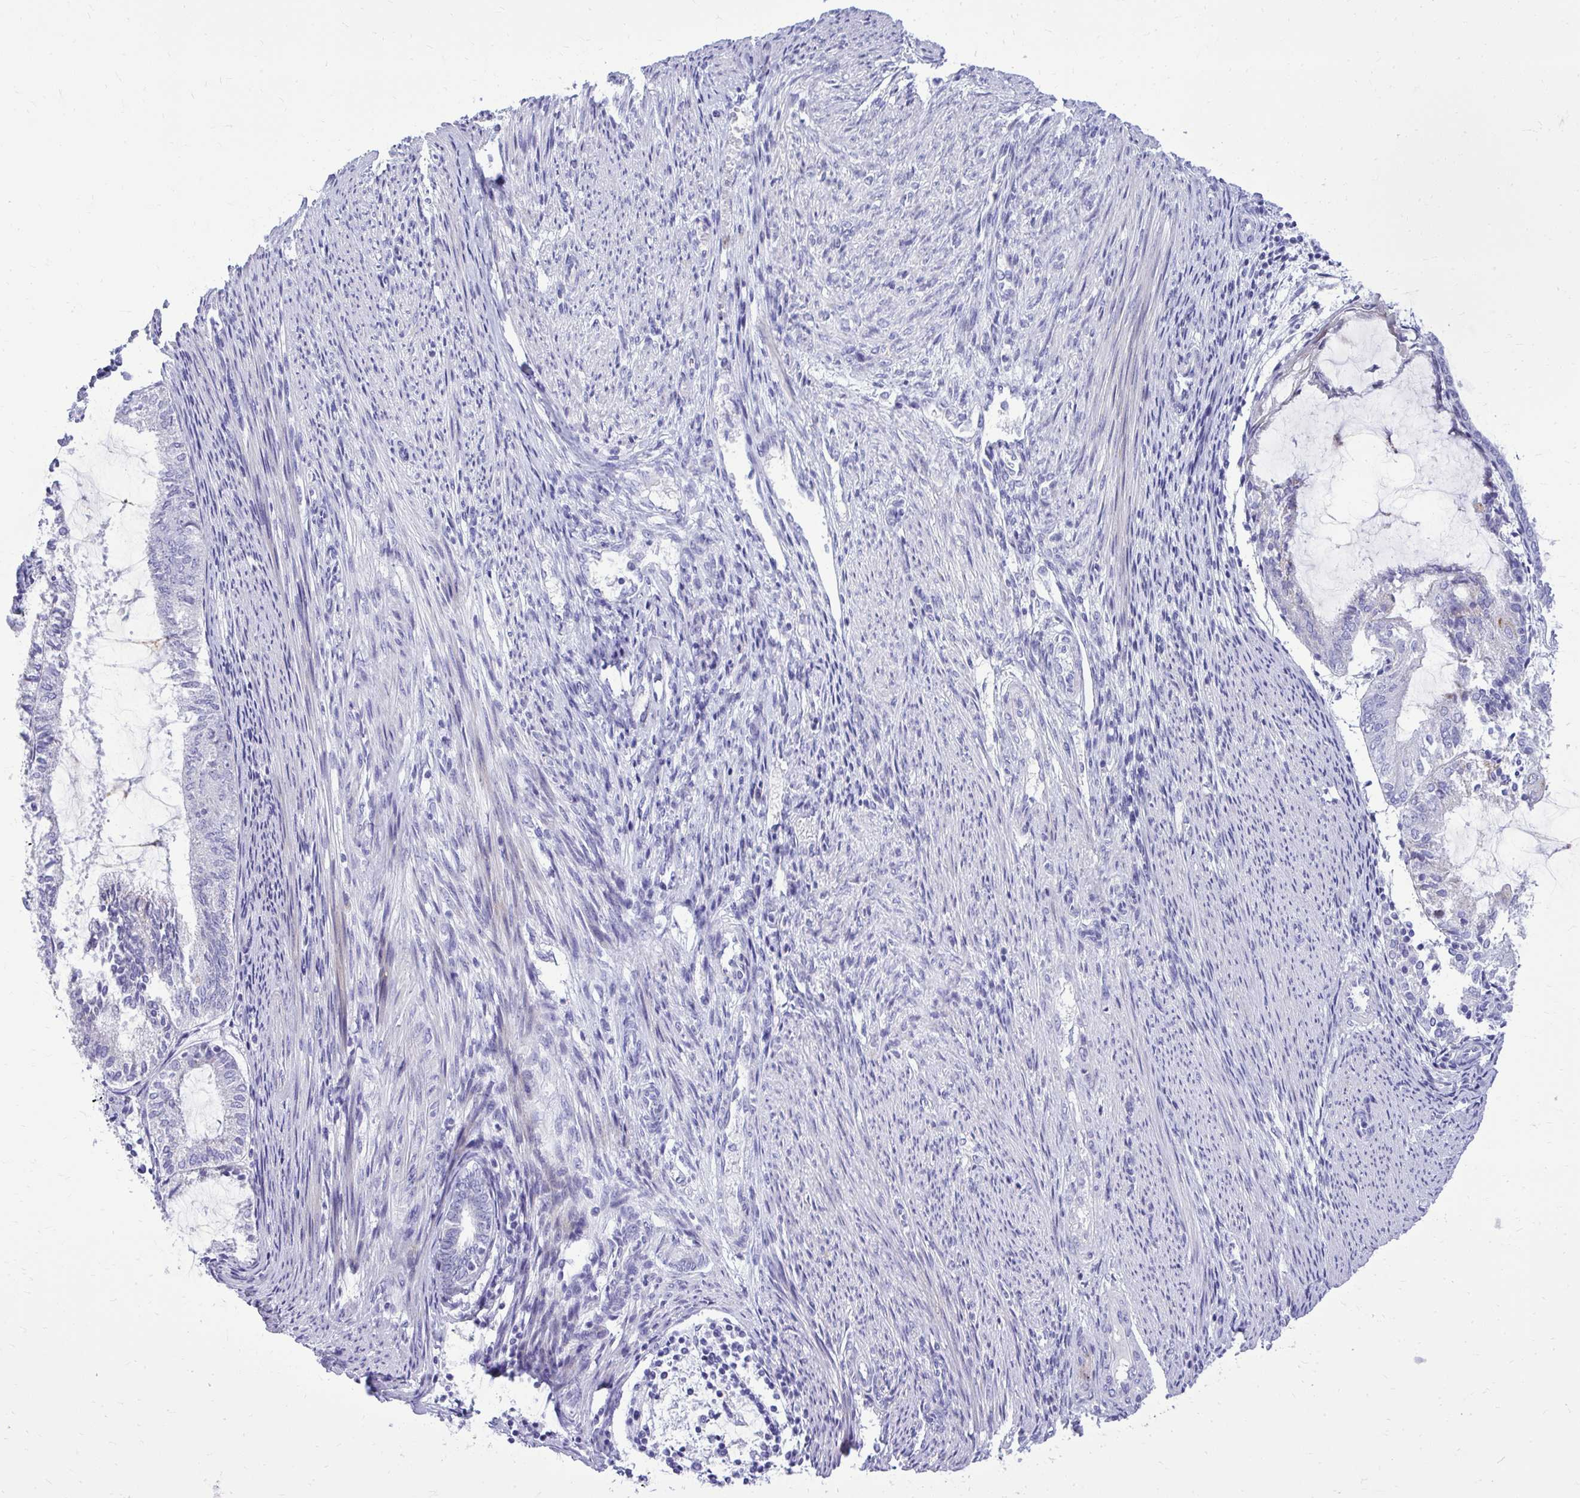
{"staining": {"intensity": "negative", "quantity": "none", "location": "none"}, "tissue": "endometrial cancer", "cell_type": "Tumor cells", "image_type": "cancer", "snomed": [{"axis": "morphology", "description": "Adenocarcinoma, NOS"}, {"axis": "topography", "description": "Endometrium"}], "caption": "Endometrial cancer was stained to show a protein in brown. There is no significant expression in tumor cells.", "gene": "BCL6B", "patient": {"sex": "female", "age": 81}}